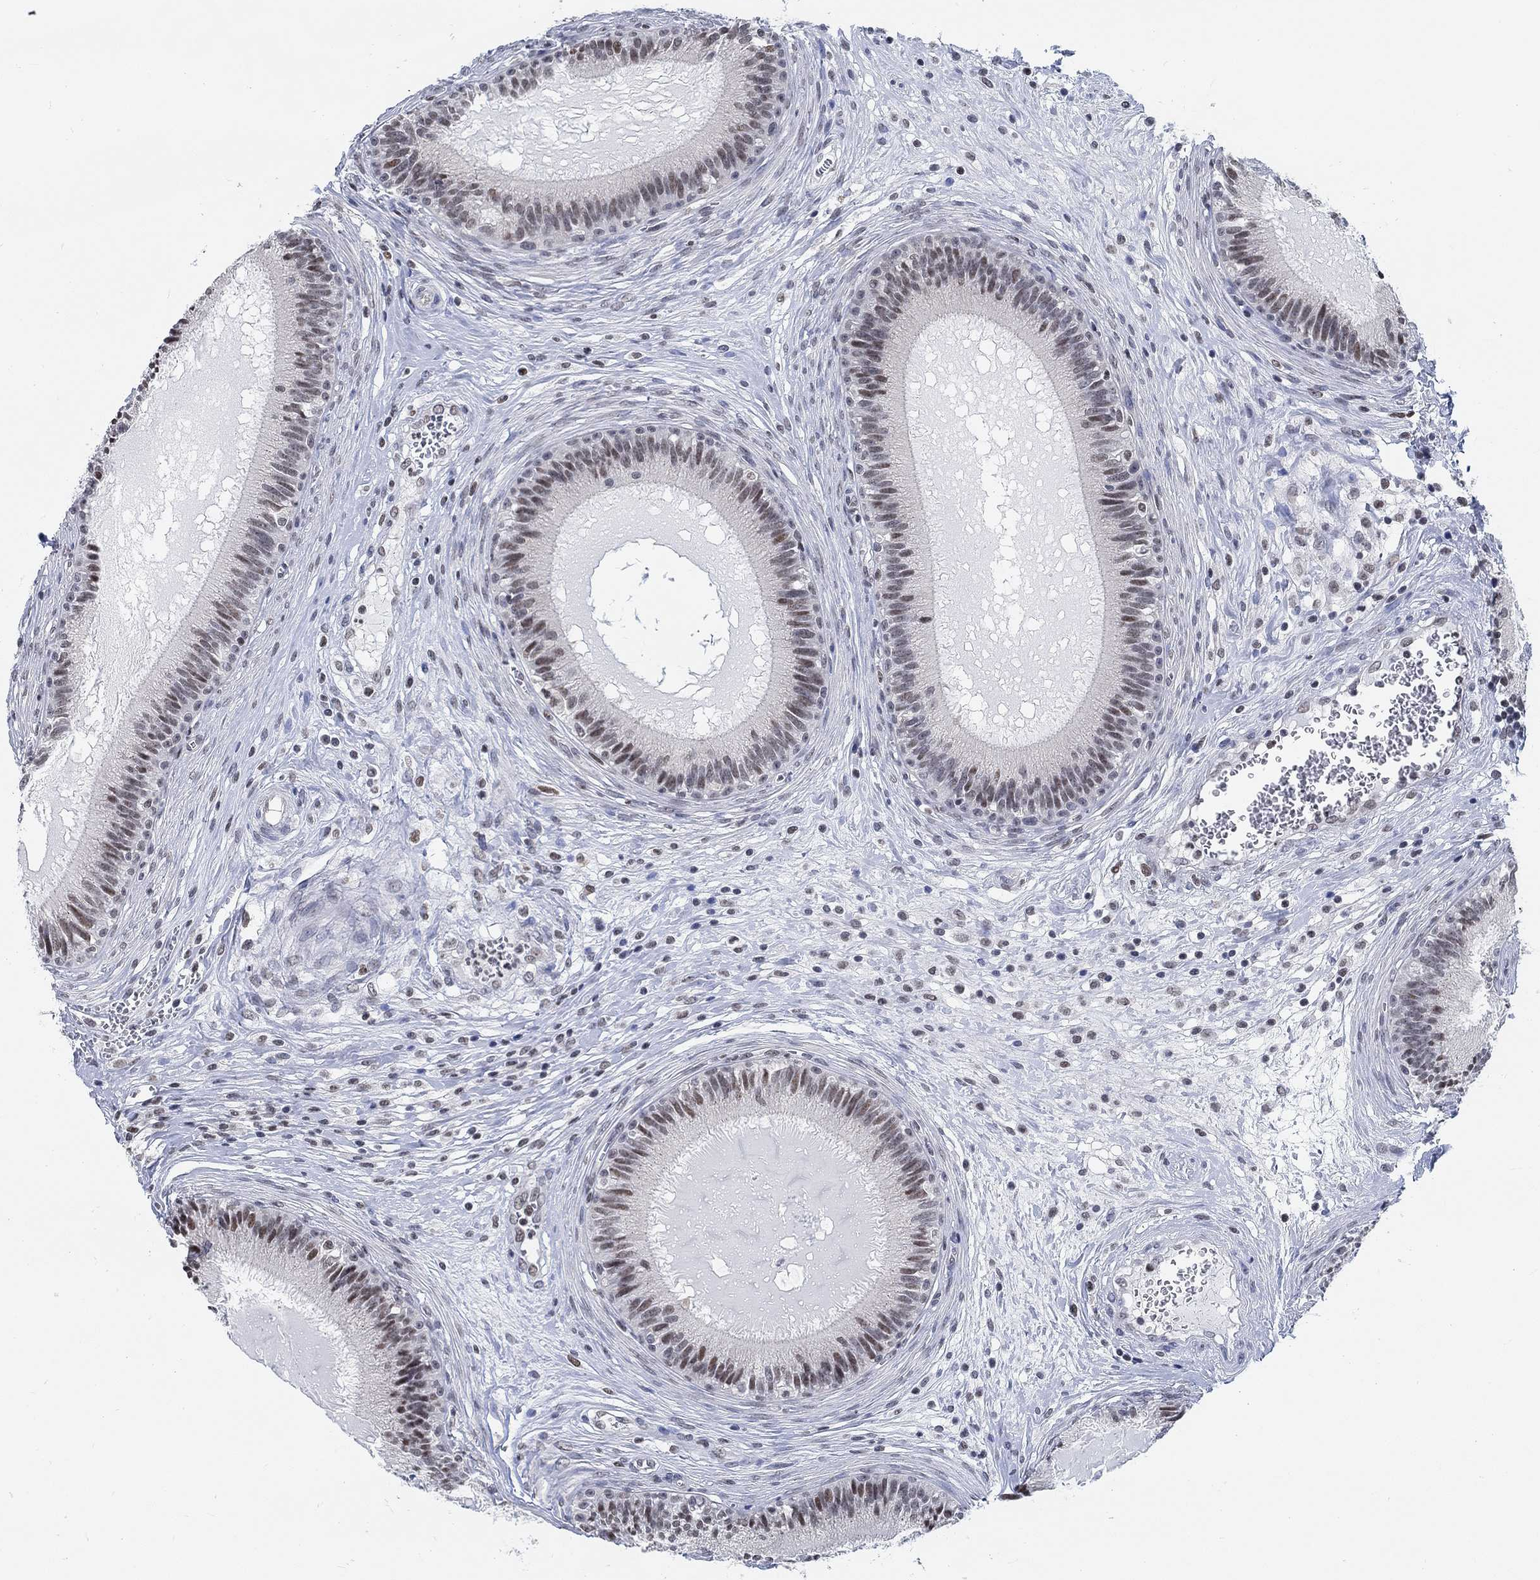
{"staining": {"intensity": "negative", "quantity": "none", "location": "none"}, "tissue": "epididymis", "cell_type": "Glandular cells", "image_type": "normal", "snomed": [{"axis": "morphology", "description": "Normal tissue, NOS"}, {"axis": "topography", "description": "Epididymis"}], "caption": "The micrograph shows no staining of glandular cells in normal epididymis.", "gene": "KCNH8", "patient": {"sex": "male", "age": 27}}